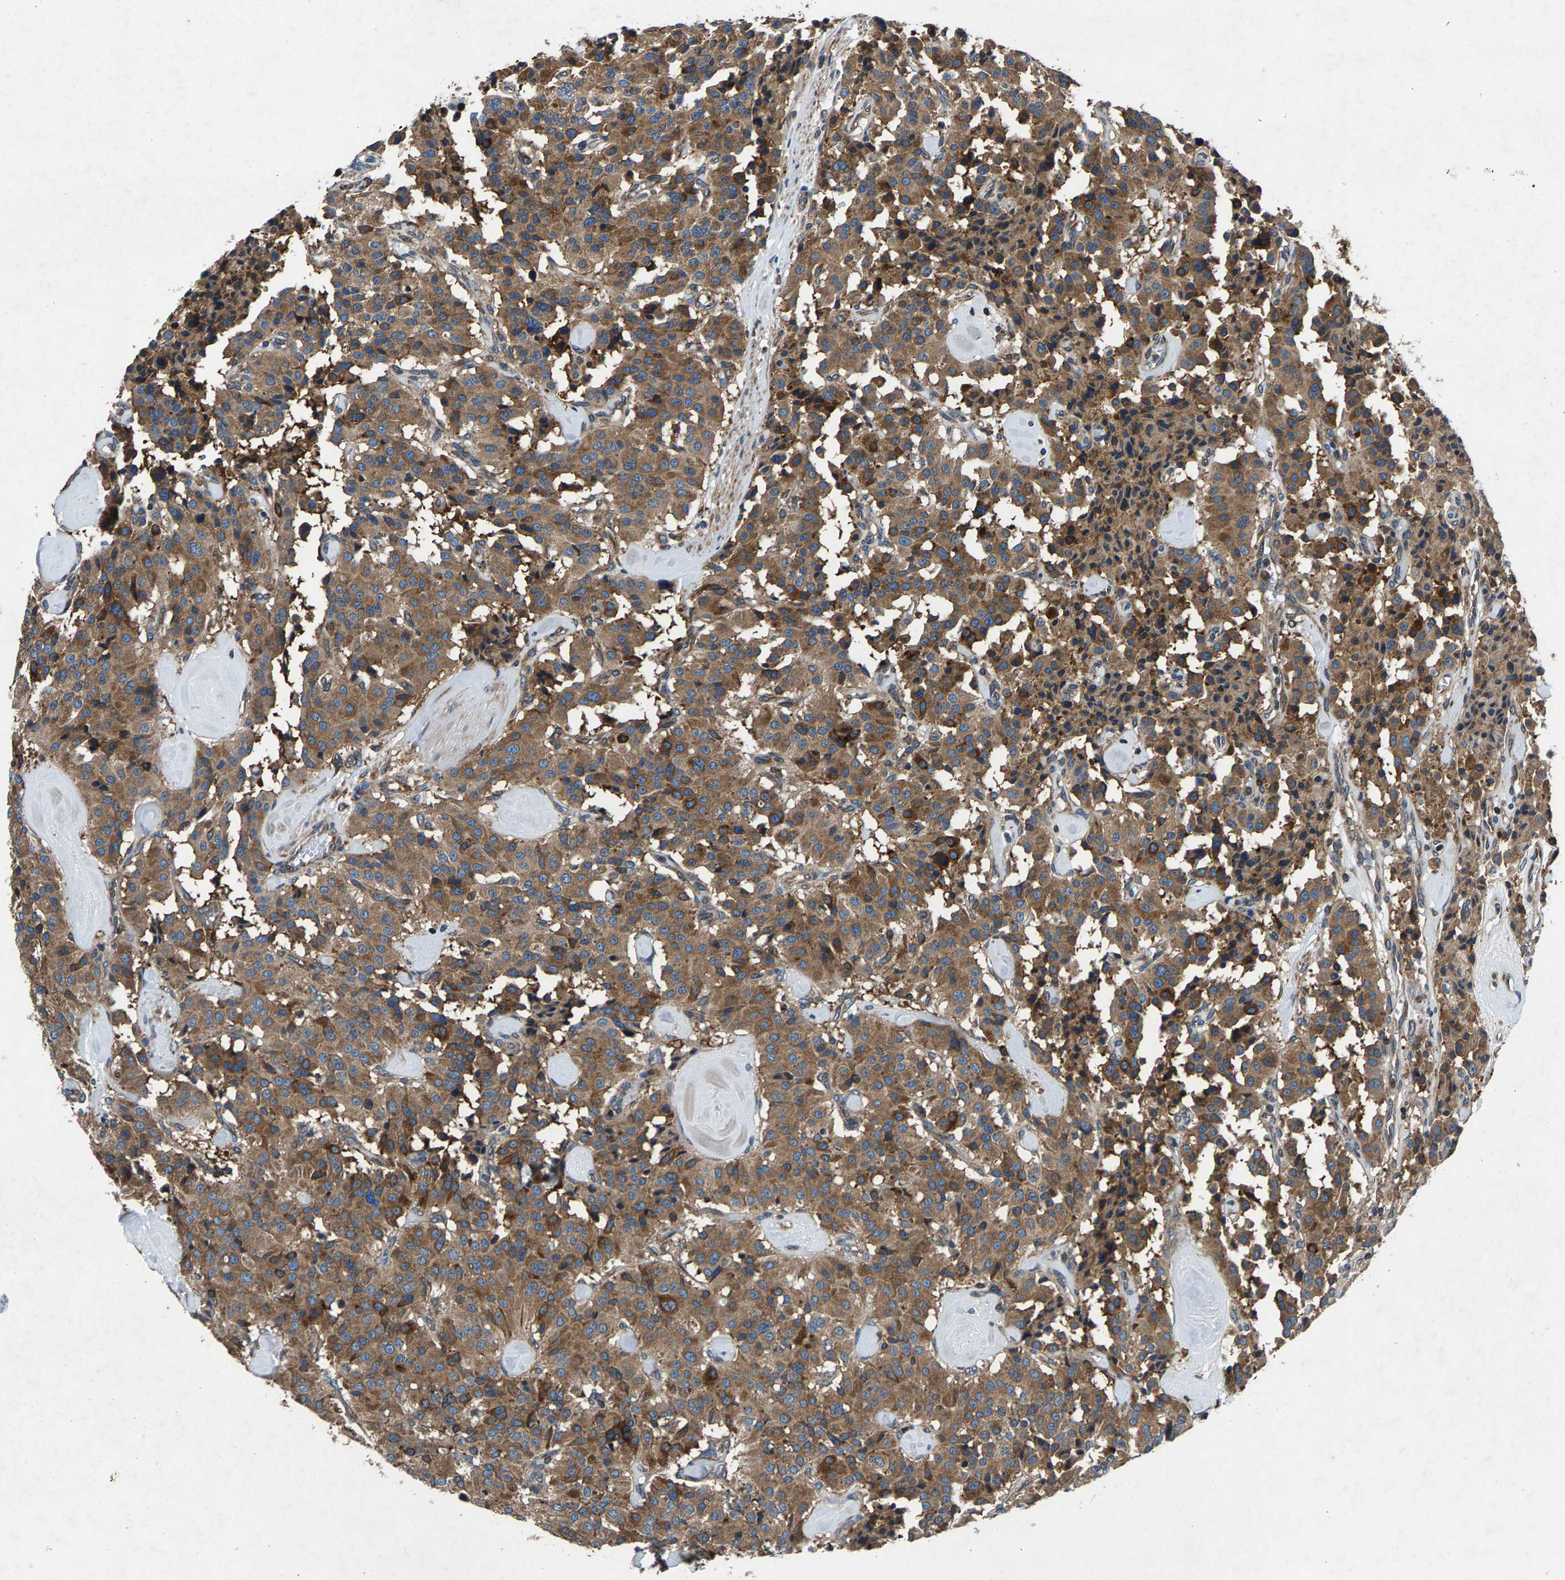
{"staining": {"intensity": "moderate", "quantity": ">75%", "location": "cytoplasmic/membranous"}, "tissue": "carcinoid", "cell_type": "Tumor cells", "image_type": "cancer", "snomed": [{"axis": "morphology", "description": "Carcinoid, malignant, NOS"}, {"axis": "topography", "description": "Lung"}], "caption": "High-power microscopy captured an immunohistochemistry image of carcinoid, revealing moderate cytoplasmic/membranous staining in about >75% of tumor cells.", "gene": "LPCAT1", "patient": {"sex": "male", "age": 30}}